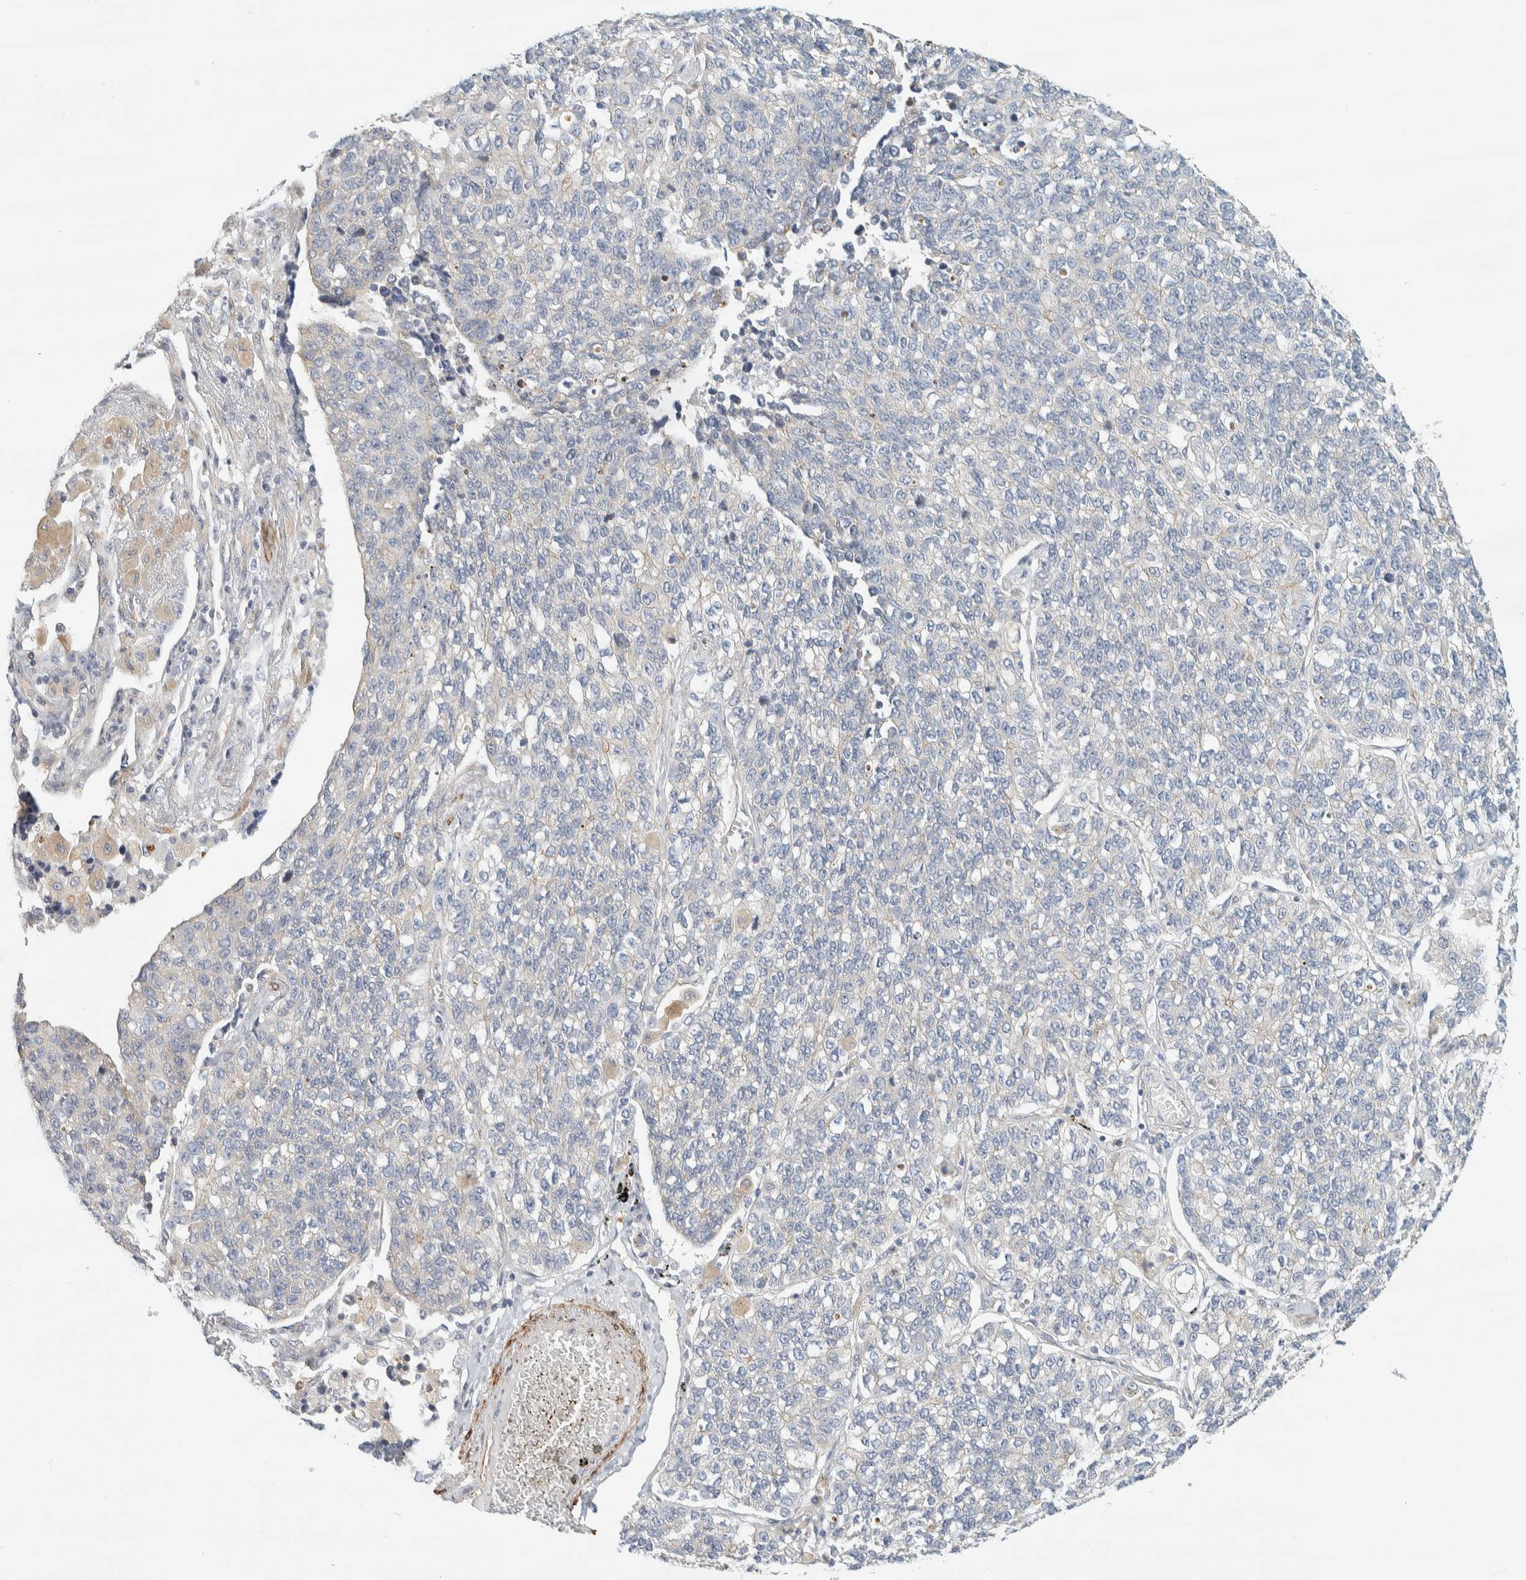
{"staining": {"intensity": "negative", "quantity": "none", "location": "none"}, "tissue": "lung cancer", "cell_type": "Tumor cells", "image_type": "cancer", "snomed": [{"axis": "morphology", "description": "Adenocarcinoma, NOS"}, {"axis": "topography", "description": "Lung"}], "caption": "A high-resolution histopathology image shows immunohistochemistry staining of lung cancer (adenocarcinoma), which shows no significant staining in tumor cells.", "gene": "CDR2", "patient": {"sex": "male", "age": 49}}